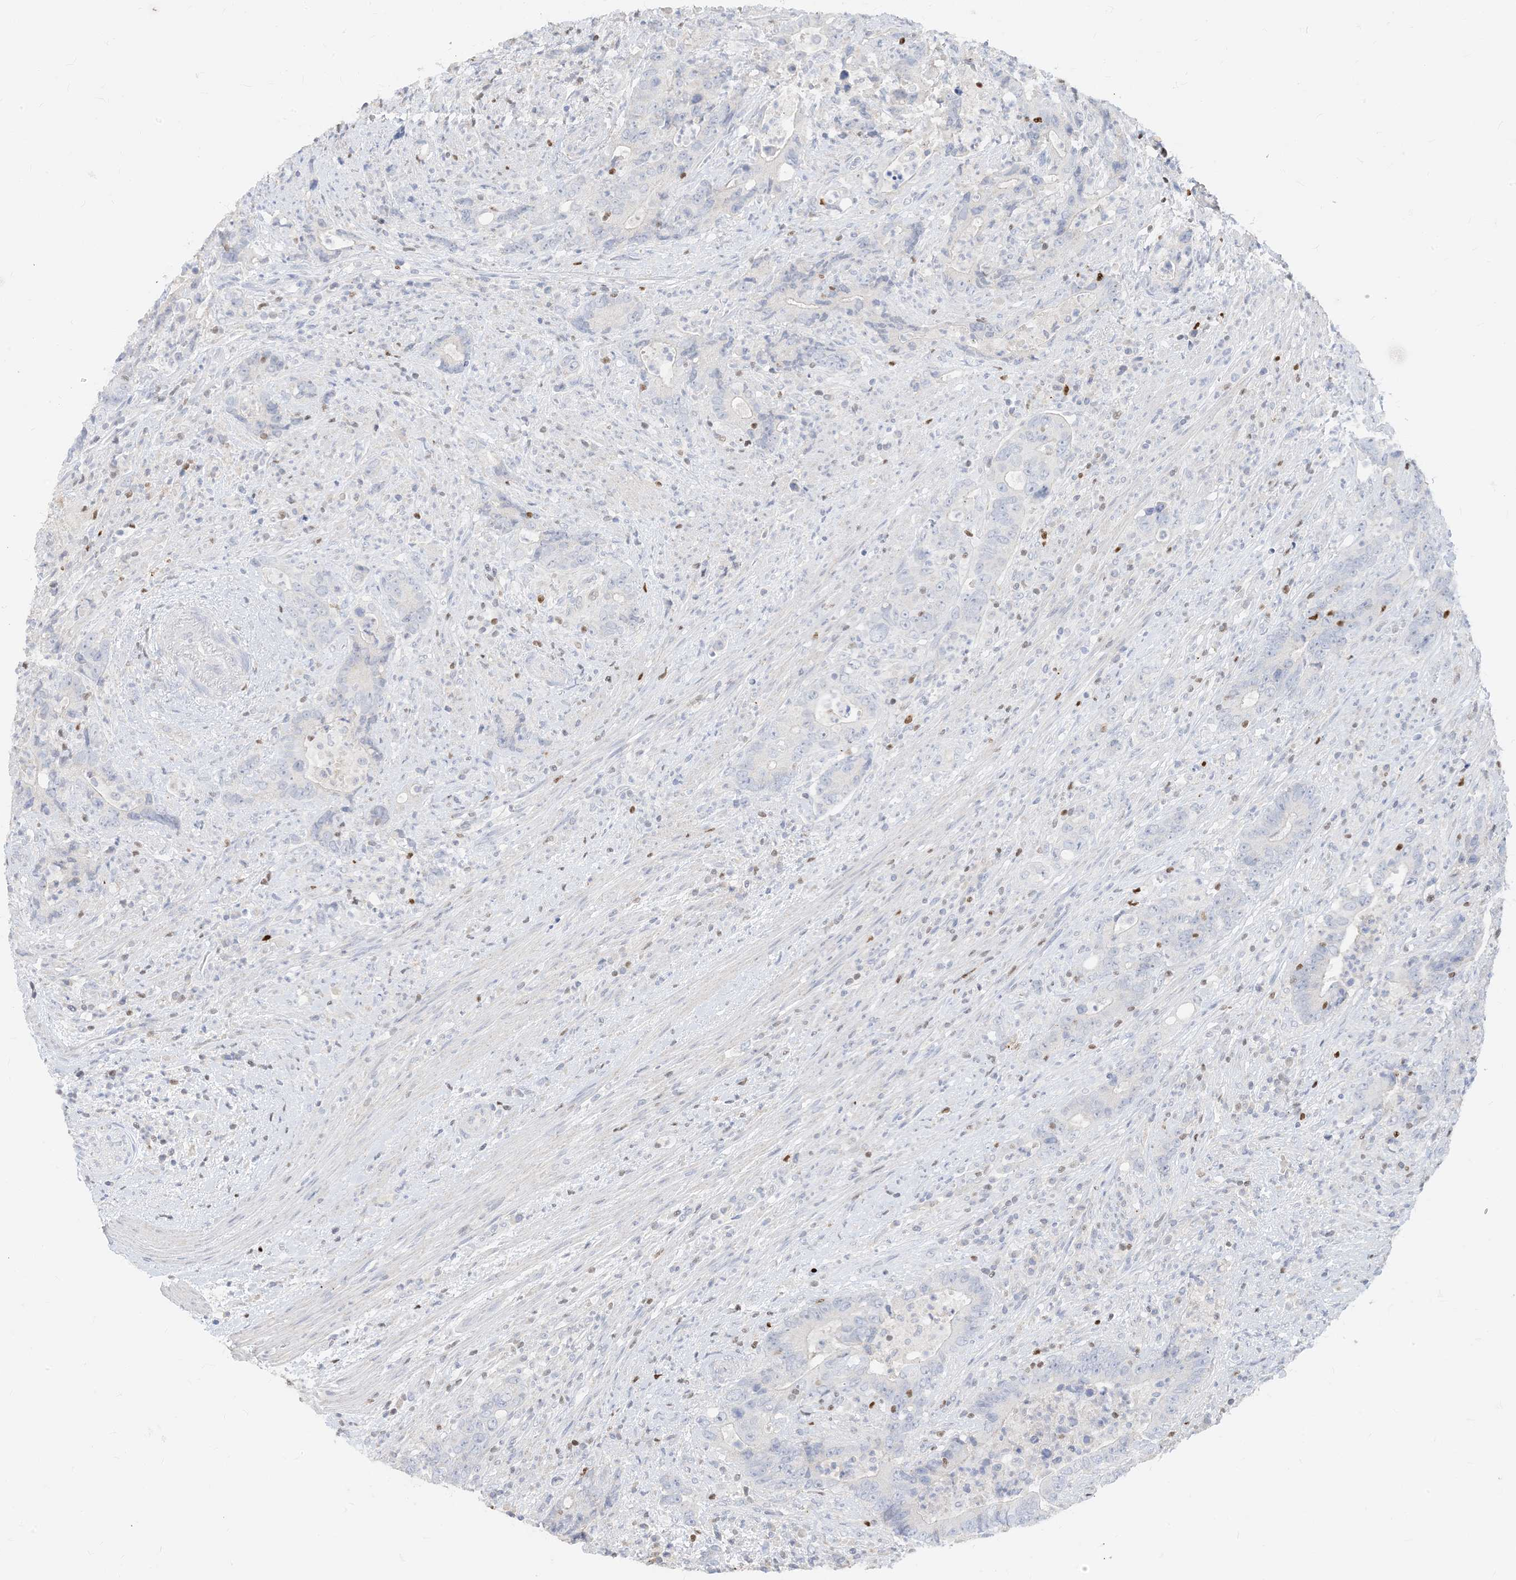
{"staining": {"intensity": "negative", "quantity": "none", "location": "none"}, "tissue": "colorectal cancer", "cell_type": "Tumor cells", "image_type": "cancer", "snomed": [{"axis": "morphology", "description": "Adenocarcinoma, NOS"}, {"axis": "topography", "description": "Colon"}], "caption": "Immunohistochemistry (IHC) image of human adenocarcinoma (colorectal) stained for a protein (brown), which exhibits no expression in tumor cells.", "gene": "TBX21", "patient": {"sex": "female", "age": 75}}